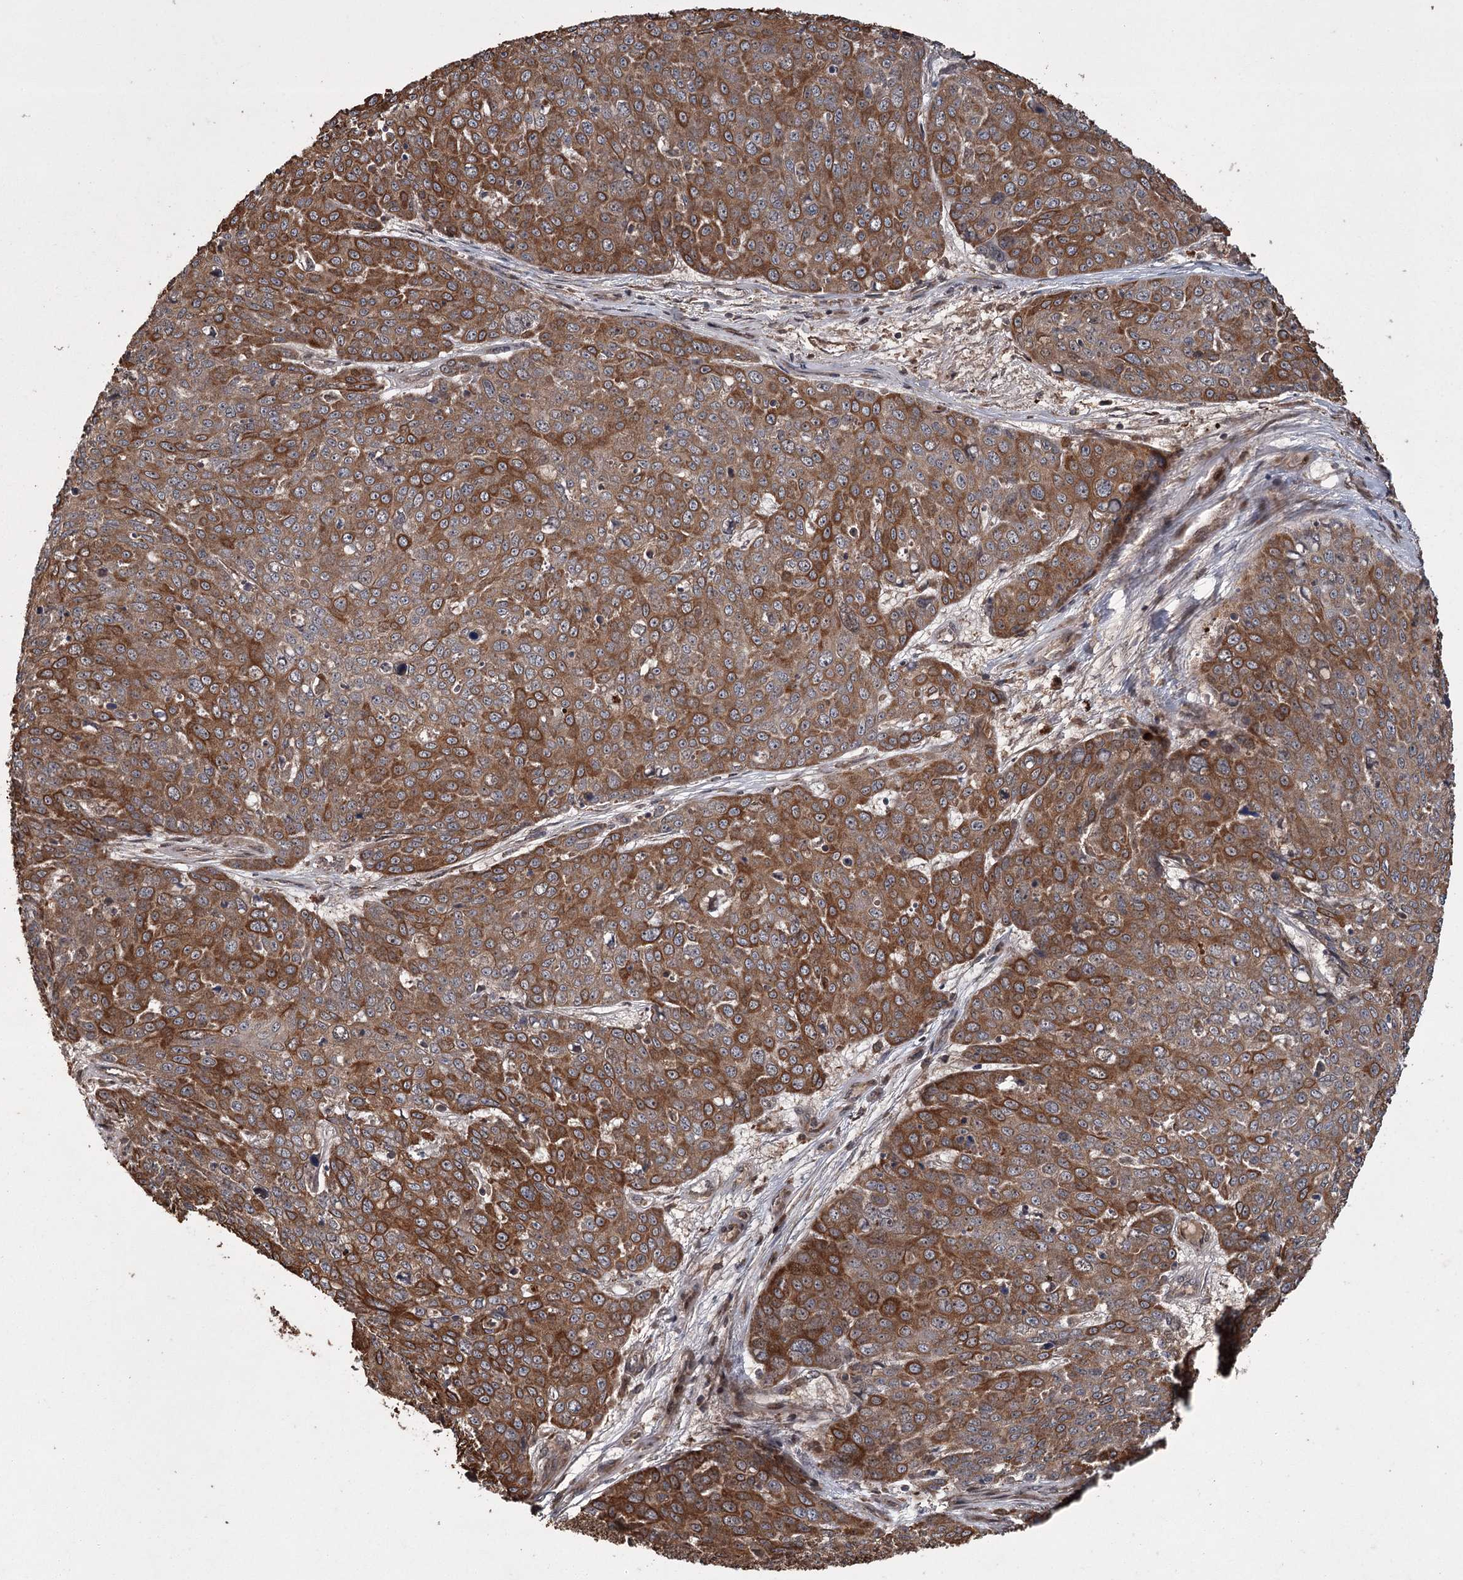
{"staining": {"intensity": "moderate", "quantity": "25%-75%", "location": "cytoplasmic/membranous"}, "tissue": "skin cancer", "cell_type": "Tumor cells", "image_type": "cancer", "snomed": [{"axis": "morphology", "description": "Squamous cell carcinoma, NOS"}, {"axis": "topography", "description": "Skin"}], "caption": "A high-resolution image shows IHC staining of skin cancer, which shows moderate cytoplasmic/membranous staining in approximately 25%-75% of tumor cells.", "gene": "RPAP3", "patient": {"sex": "male", "age": 71}}